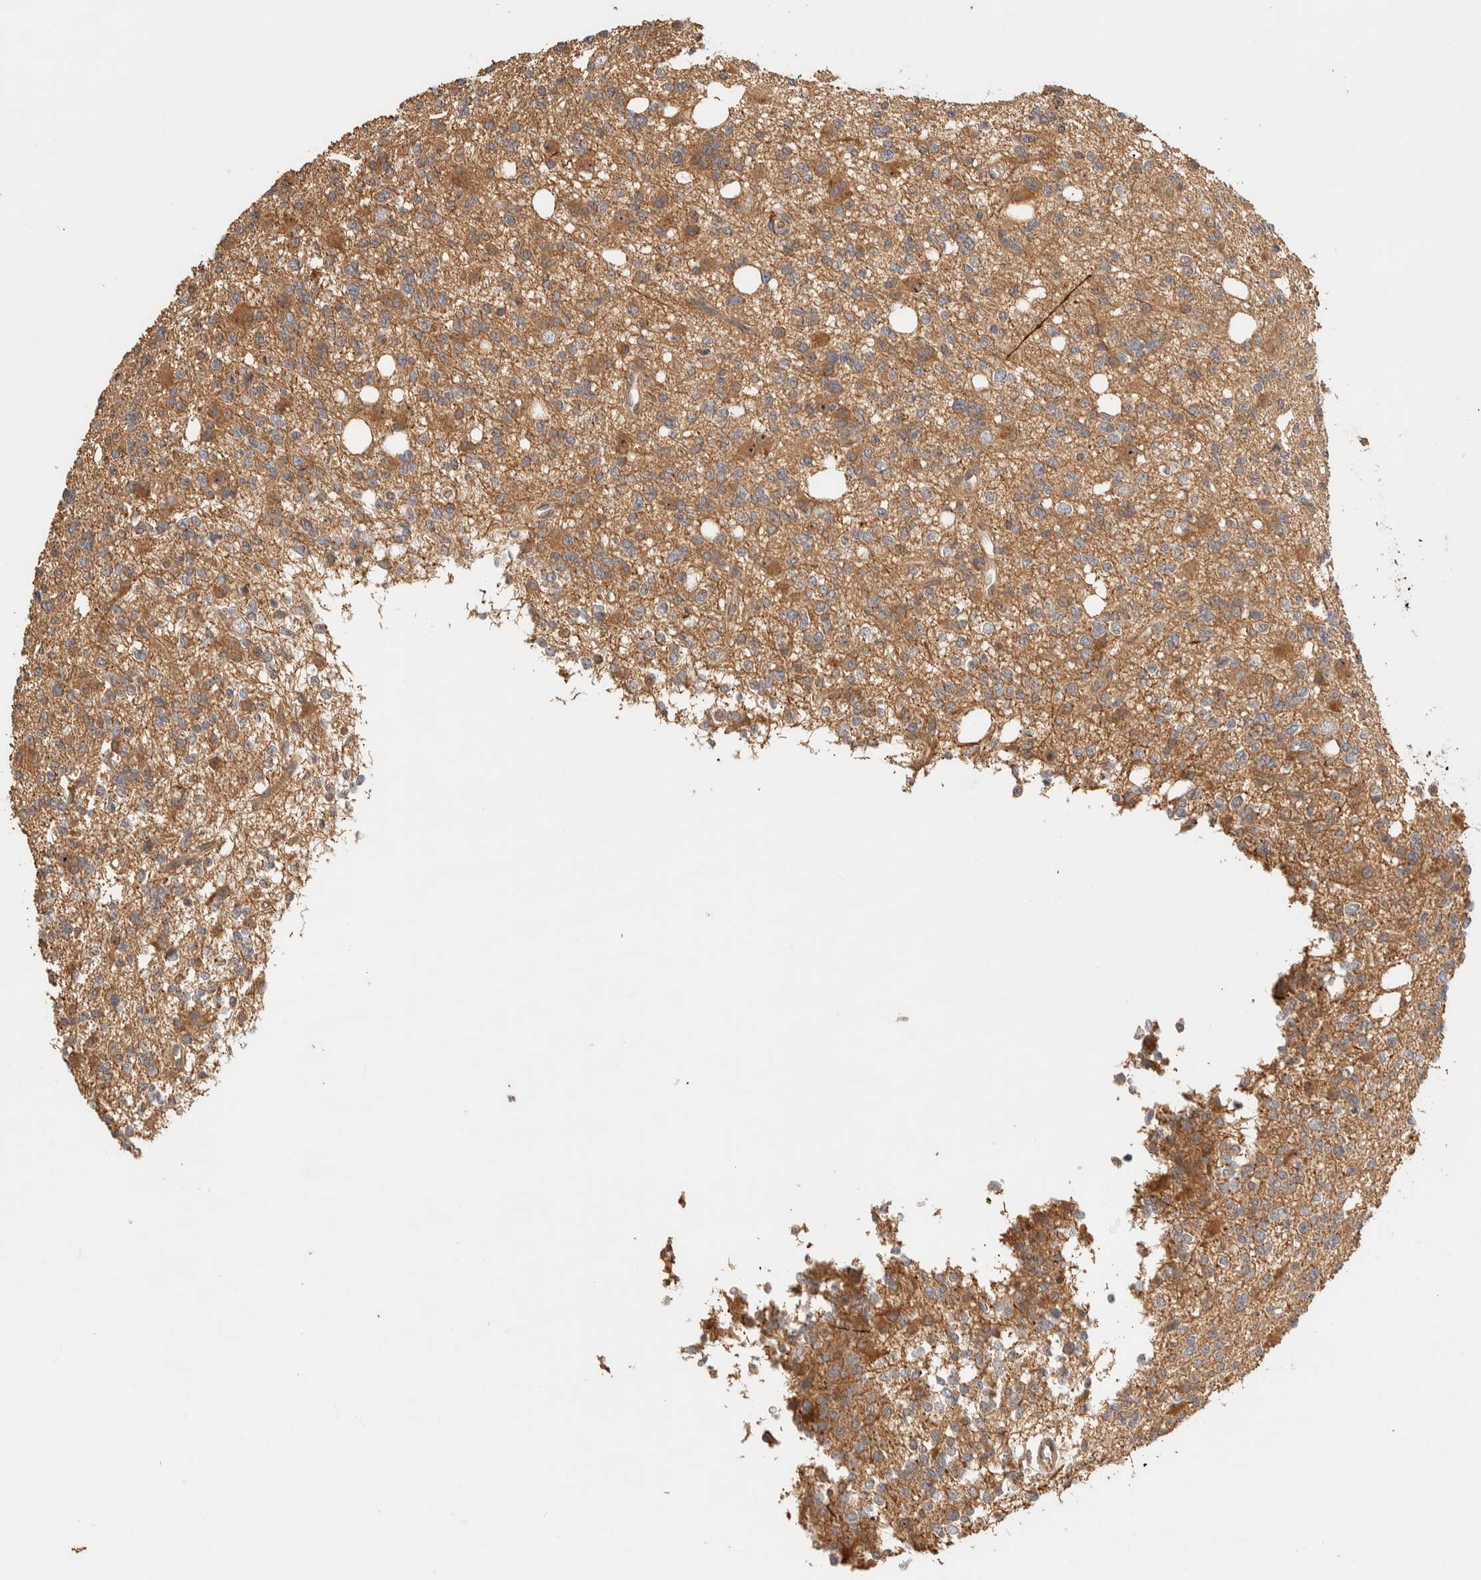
{"staining": {"intensity": "moderate", "quantity": ">75%", "location": "cytoplasmic/membranous"}, "tissue": "glioma", "cell_type": "Tumor cells", "image_type": "cancer", "snomed": [{"axis": "morphology", "description": "Glioma, malignant, High grade"}, {"axis": "topography", "description": "Brain"}], "caption": "Immunohistochemistry (IHC) (DAB) staining of high-grade glioma (malignant) exhibits moderate cytoplasmic/membranous protein staining in approximately >75% of tumor cells. (Stains: DAB (3,3'-diaminobenzidine) in brown, nuclei in blue, Microscopy: brightfield microscopy at high magnification).", "gene": "TTI2", "patient": {"sex": "female", "age": 62}}